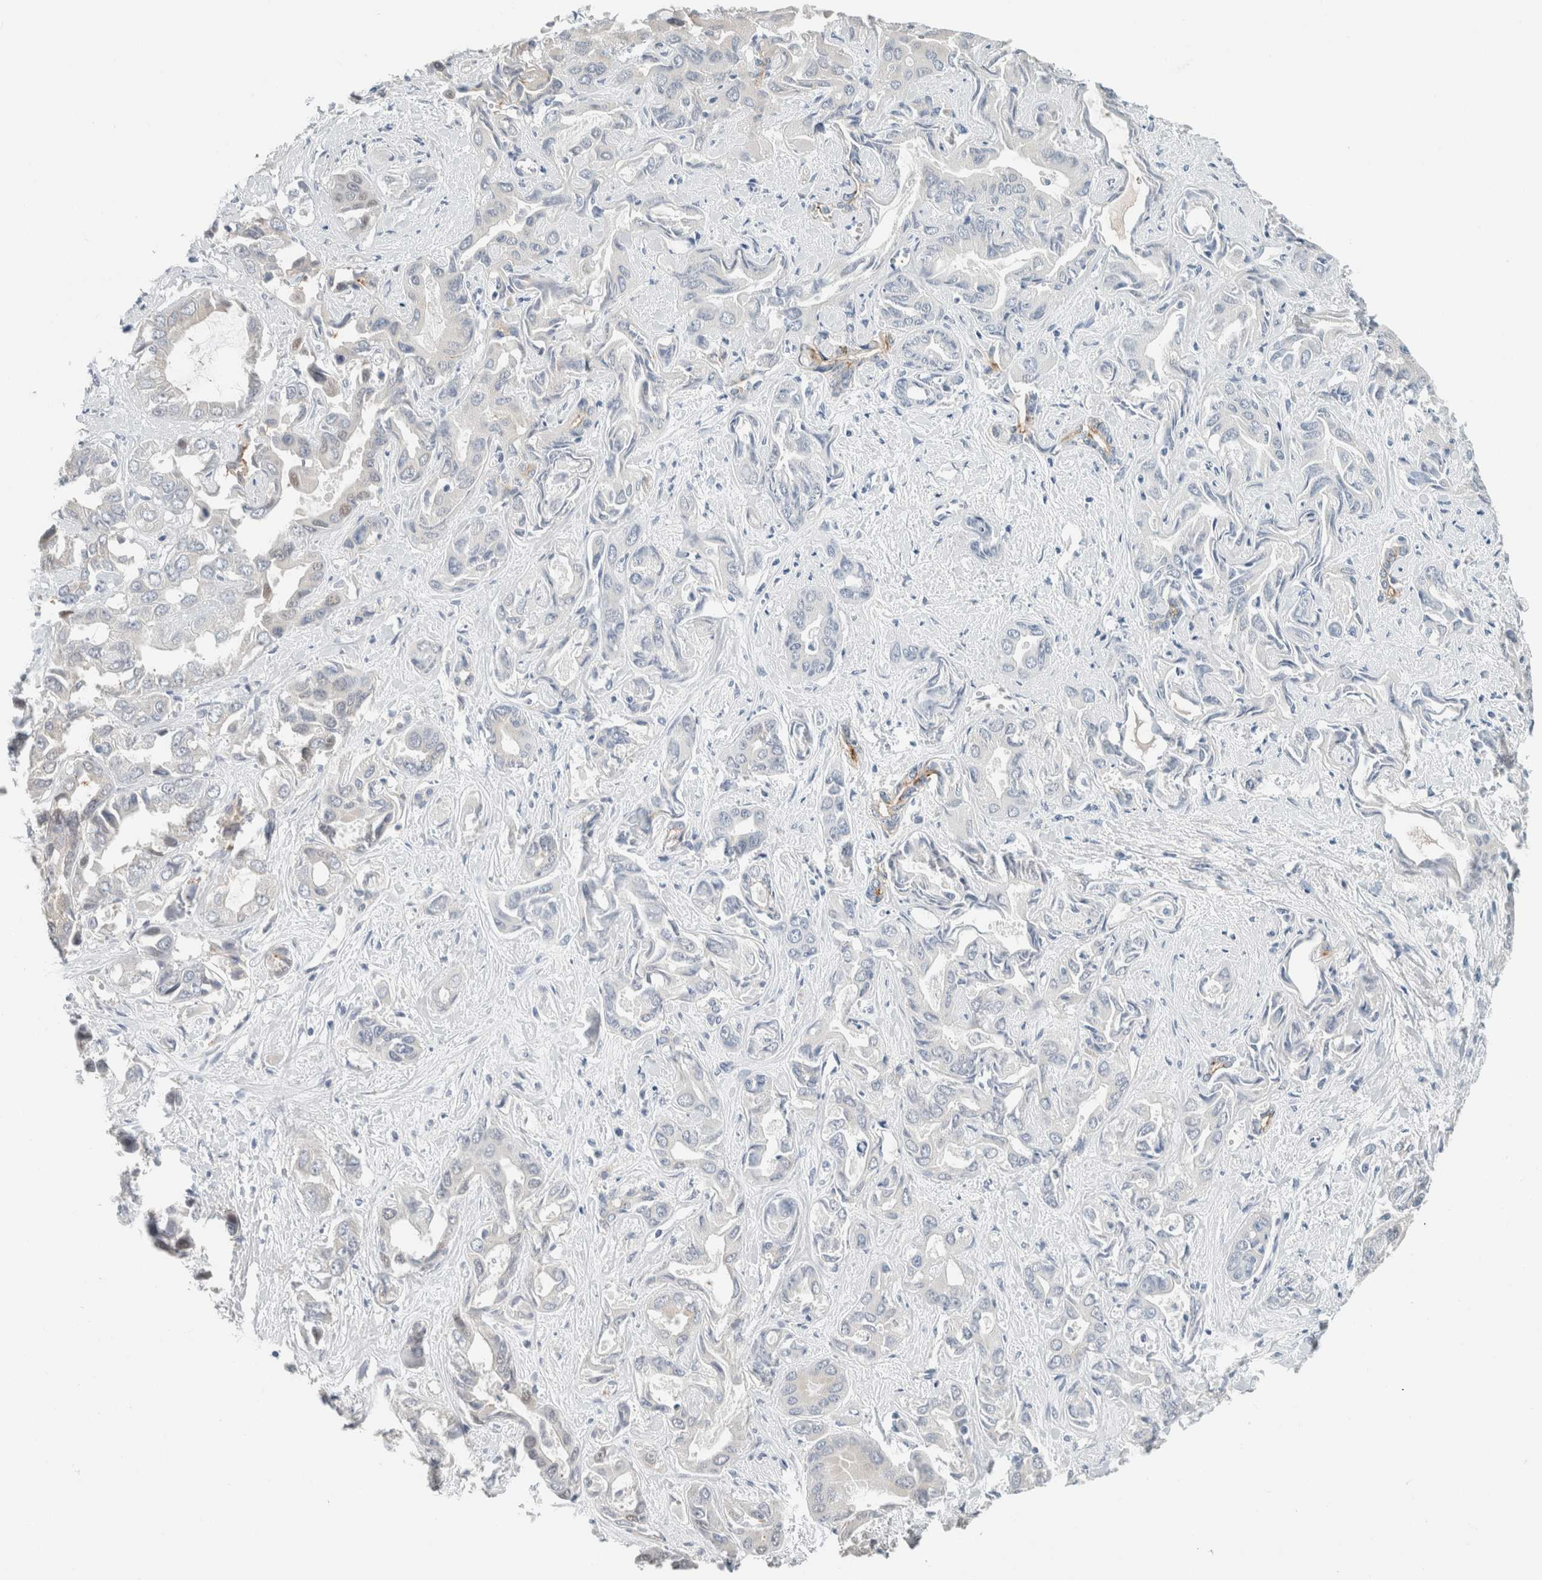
{"staining": {"intensity": "negative", "quantity": "none", "location": "none"}, "tissue": "liver cancer", "cell_type": "Tumor cells", "image_type": "cancer", "snomed": [{"axis": "morphology", "description": "Cholangiocarcinoma"}, {"axis": "topography", "description": "Liver"}], "caption": "High magnification brightfield microscopy of liver cancer (cholangiocarcinoma) stained with DAB (3,3'-diaminobenzidine) (brown) and counterstained with hematoxylin (blue): tumor cells show no significant positivity.", "gene": "CRAT", "patient": {"sex": "female", "age": 52}}